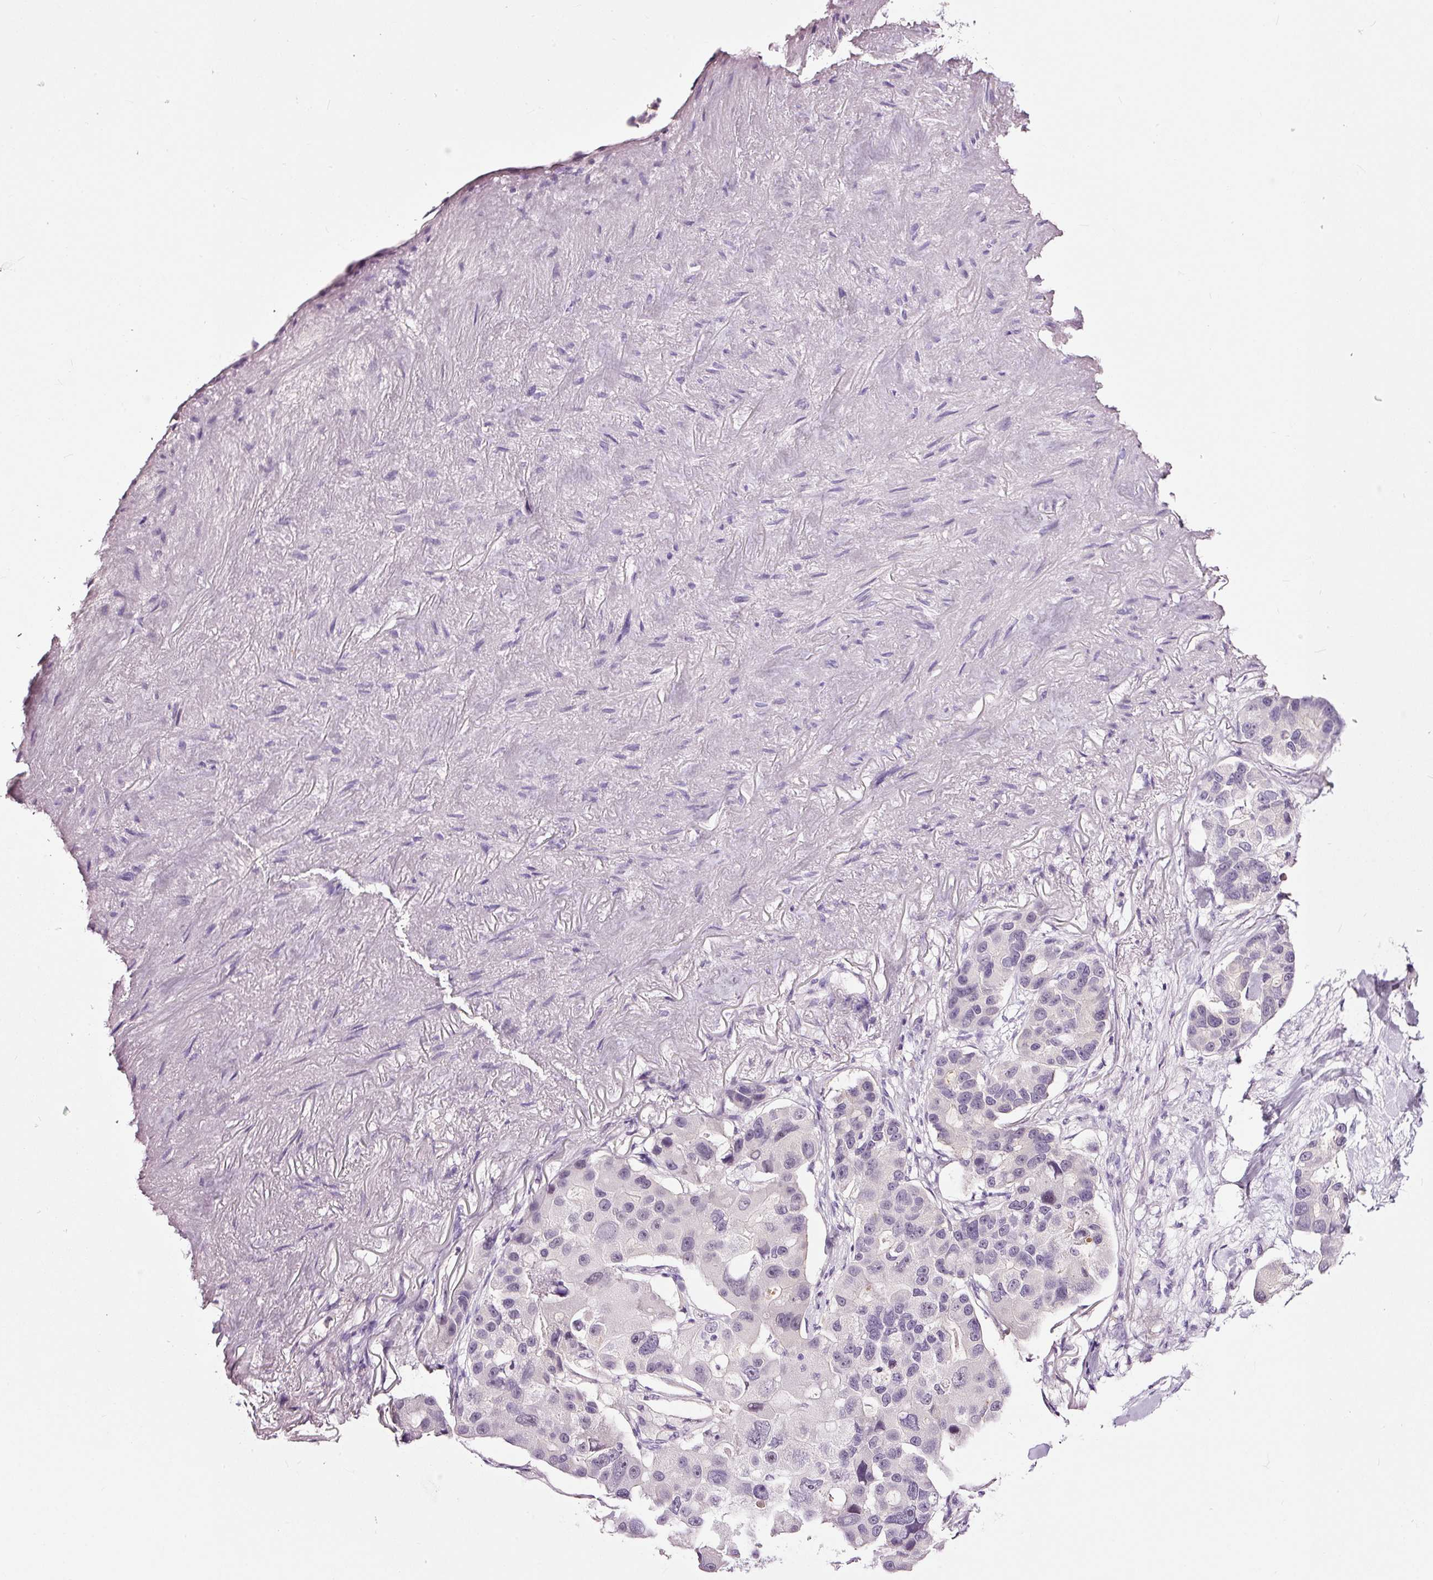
{"staining": {"intensity": "negative", "quantity": "none", "location": "none"}, "tissue": "lung cancer", "cell_type": "Tumor cells", "image_type": "cancer", "snomed": [{"axis": "morphology", "description": "Adenocarcinoma, NOS"}, {"axis": "topography", "description": "Lung"}], "caption": "Human lung cancer stained for a protein using immunohistochemistry exhibits no staining in tumor cells.", "gene": "LAMP3", "patient": {"sex": "female", "age": 54}}